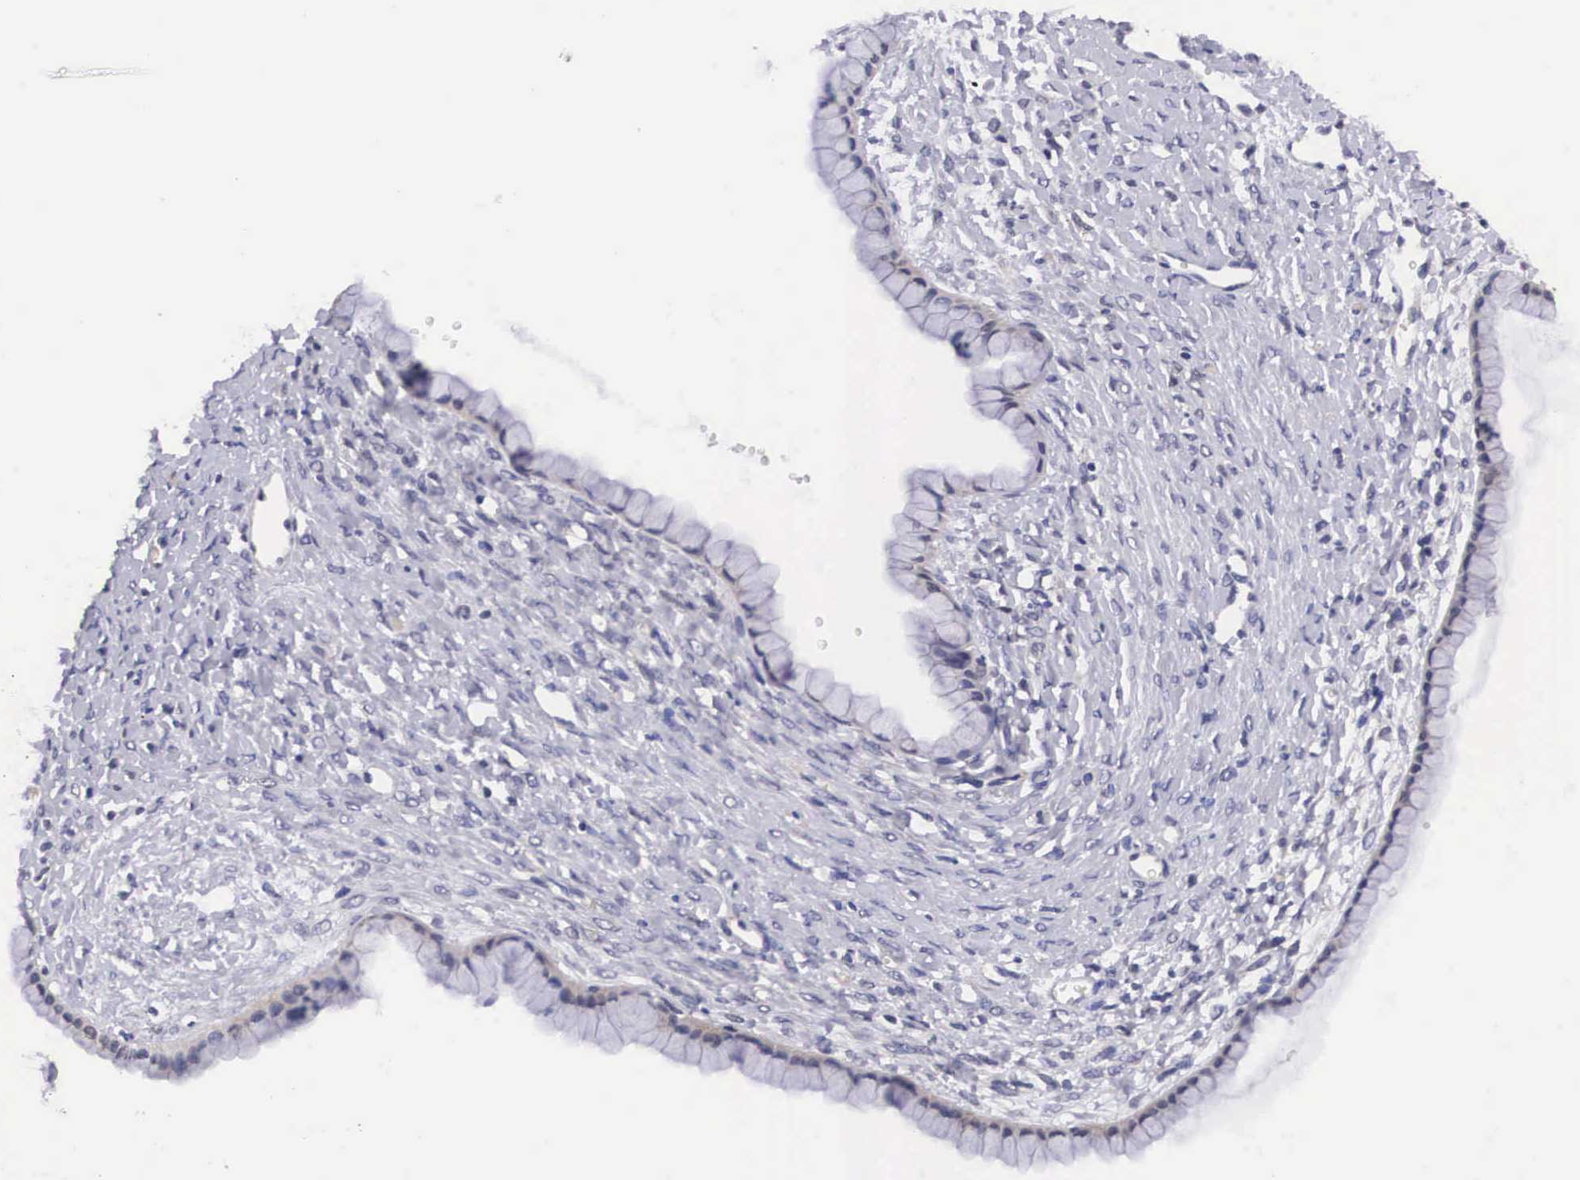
{"staining": {"intensity": "negative", "quantity": "none", "location": "none"}, "tissue": "ovarian cancer", "cell_type": "Tumor cells", "image_type": "cancer", "snomed": [{"axis": "morphology", "description": "Cystadenocarcinoma, mucinous, NOS"}, {"axis": "topography", "description": "Ovary"}], "caption": "DAB immunohistochemical staining of human mucinous cystadenocarcinoma (ovarian) shows no significant positivity in tumor cells.", "gene": "OTX2", "patient": {"sex": "female", "age": 25}}